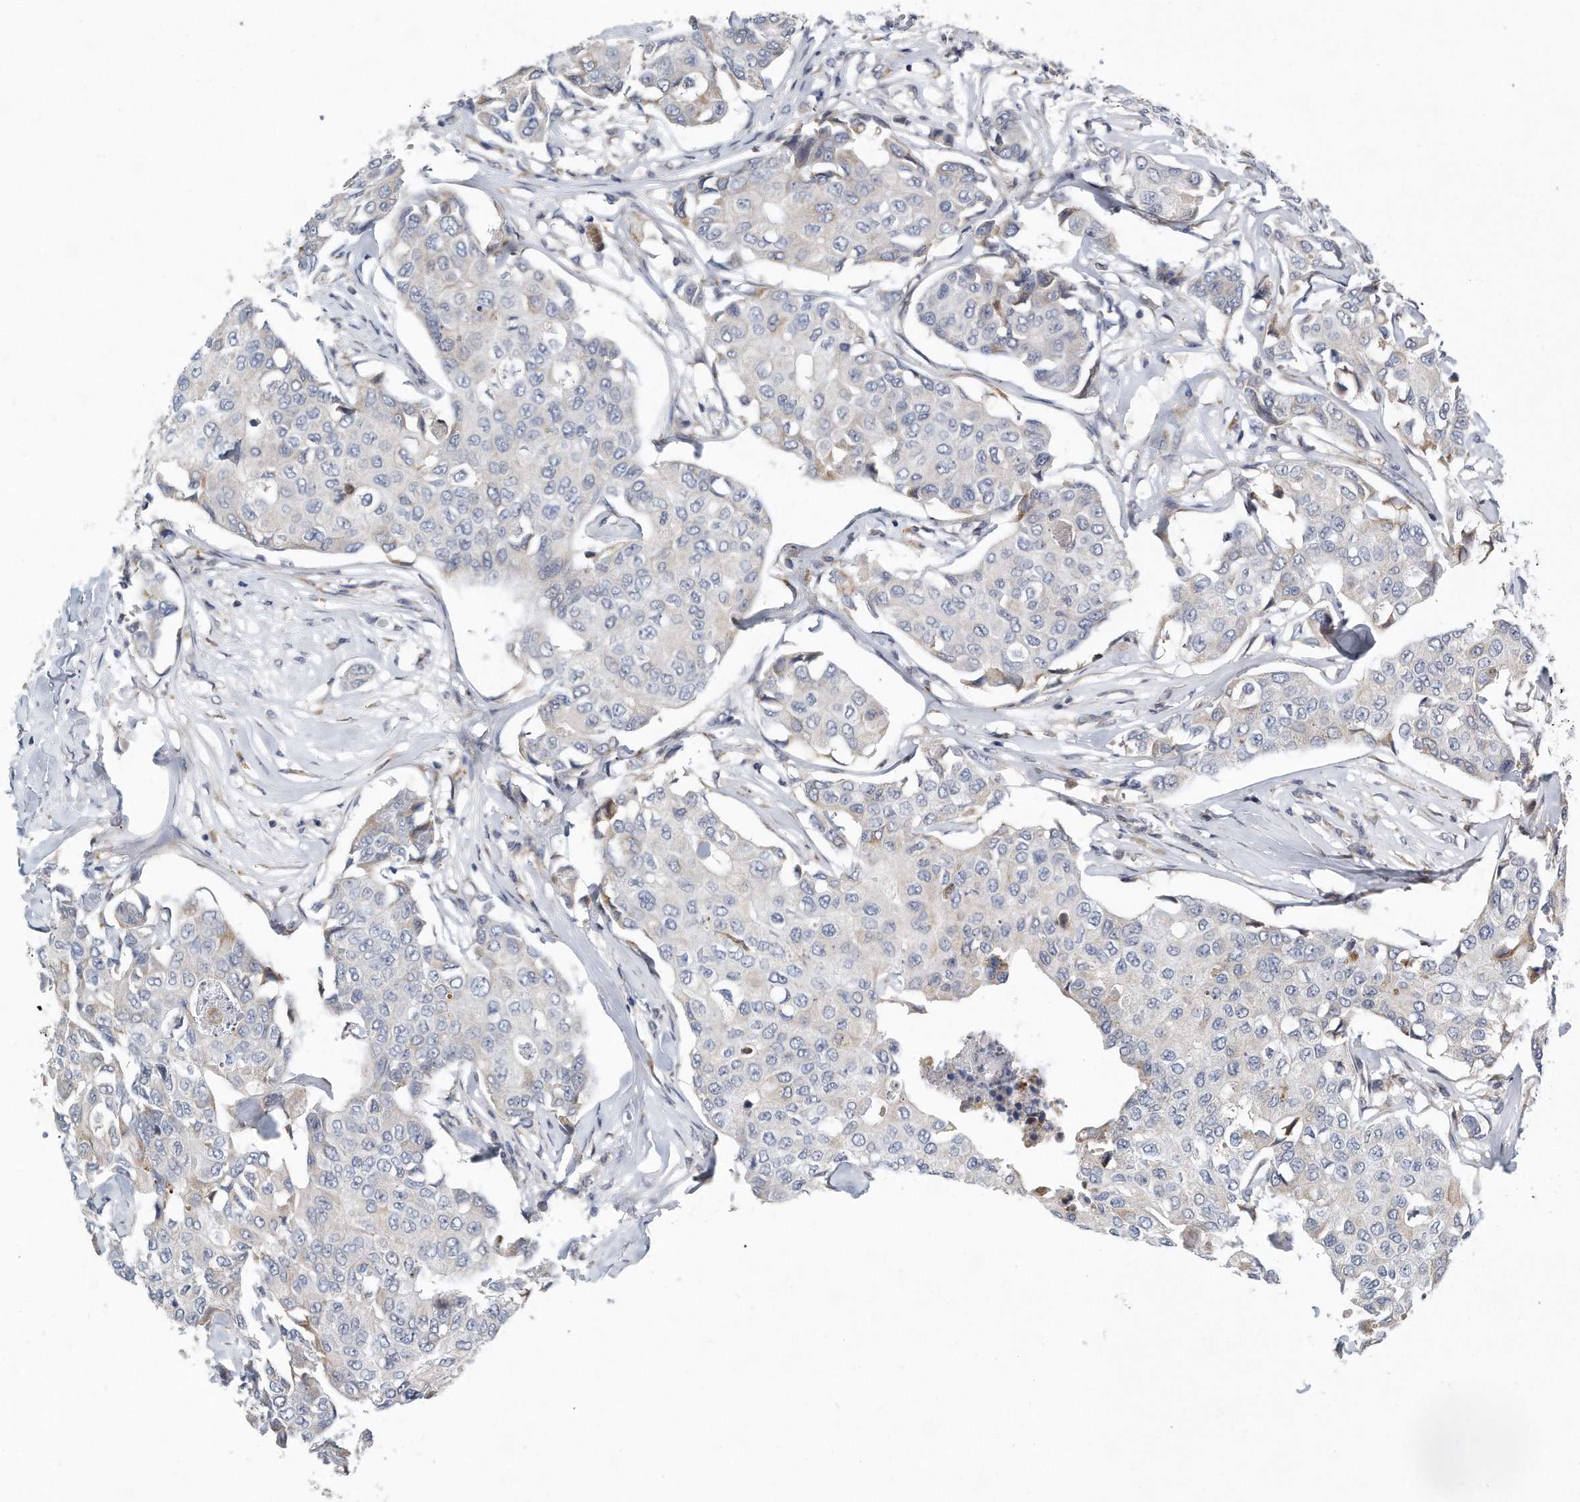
{"staining": {"intensity": "negative", "quantity": "none", "location": "none"}, "tissue": "breast cancer", "cell_type": "Tumor cells", "image_type": "cancer", "snomed": [{"axis": "morphology", "description": "Duct carcinoma"}, {"axis": "topography", "description": "Breast"}], "caption": "Histopathology image shows no protein positivity in tumor cells of infiltrating ductal carcinoma (breast) tissue.", "gene": "VLDLR", "patient": {"sex": "female", "age": 80}}